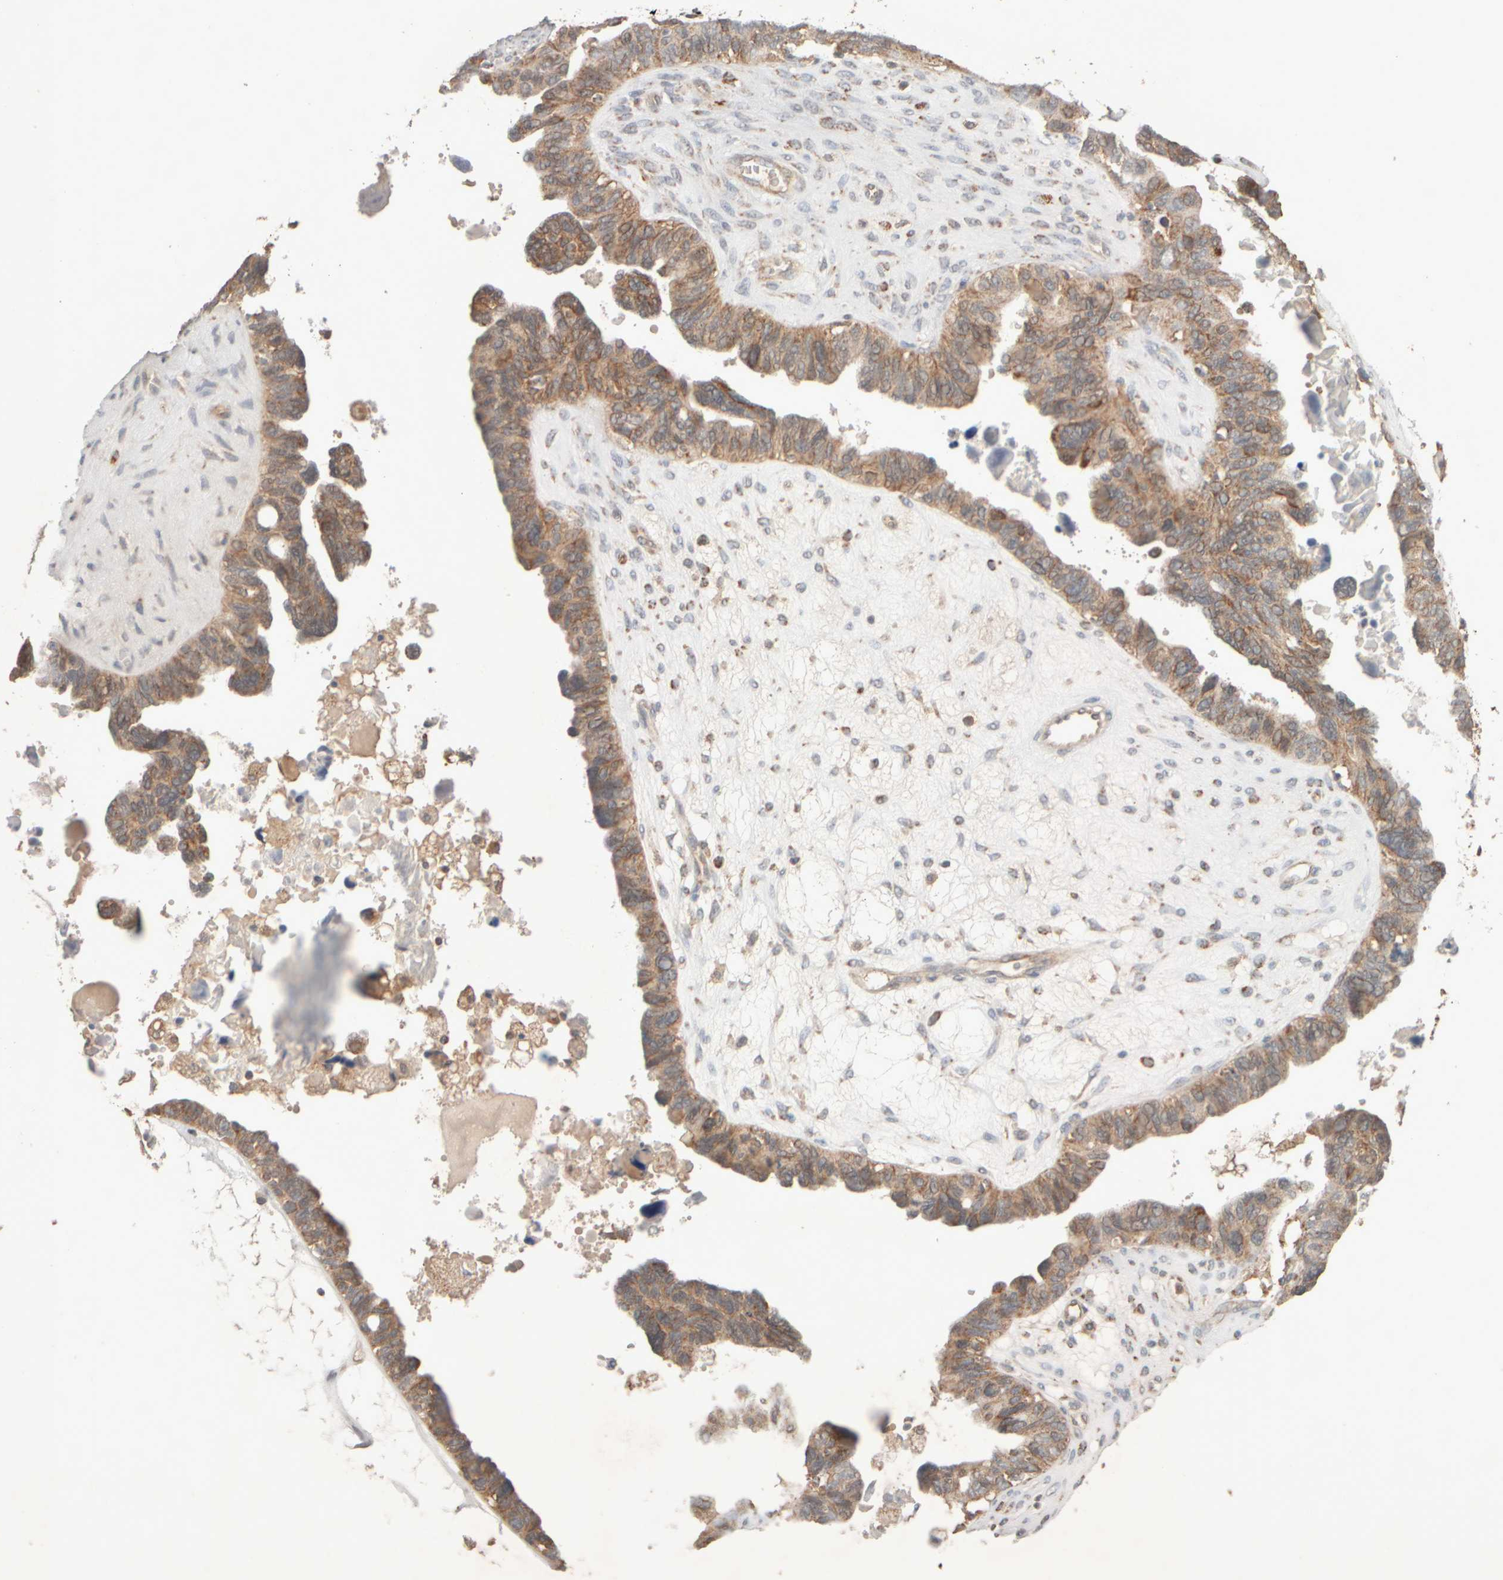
{"staining": {"intensity": "moderate", "quantity": "25%-75%", "location": "cytoplasmic/membranous"}, "tissue": "ovarian cancer", "cell_type": "Tumor cells", "image_type": "cancer", "snomed": [{"axis": "morphology", "description": "Cystadenocarcinoma, serous, NOS"}, {"axis": "topography", "description": "Ovary"}], "caption": "Protein analysis of serous cystadenocarcinoma (ovarian) tissue exhibits moderate cytoplasmic/membranous expression in about 25%-75% of tumor cells.", "gene": "EIF2B3", "patient": {"sex": "female", "age": 79}}